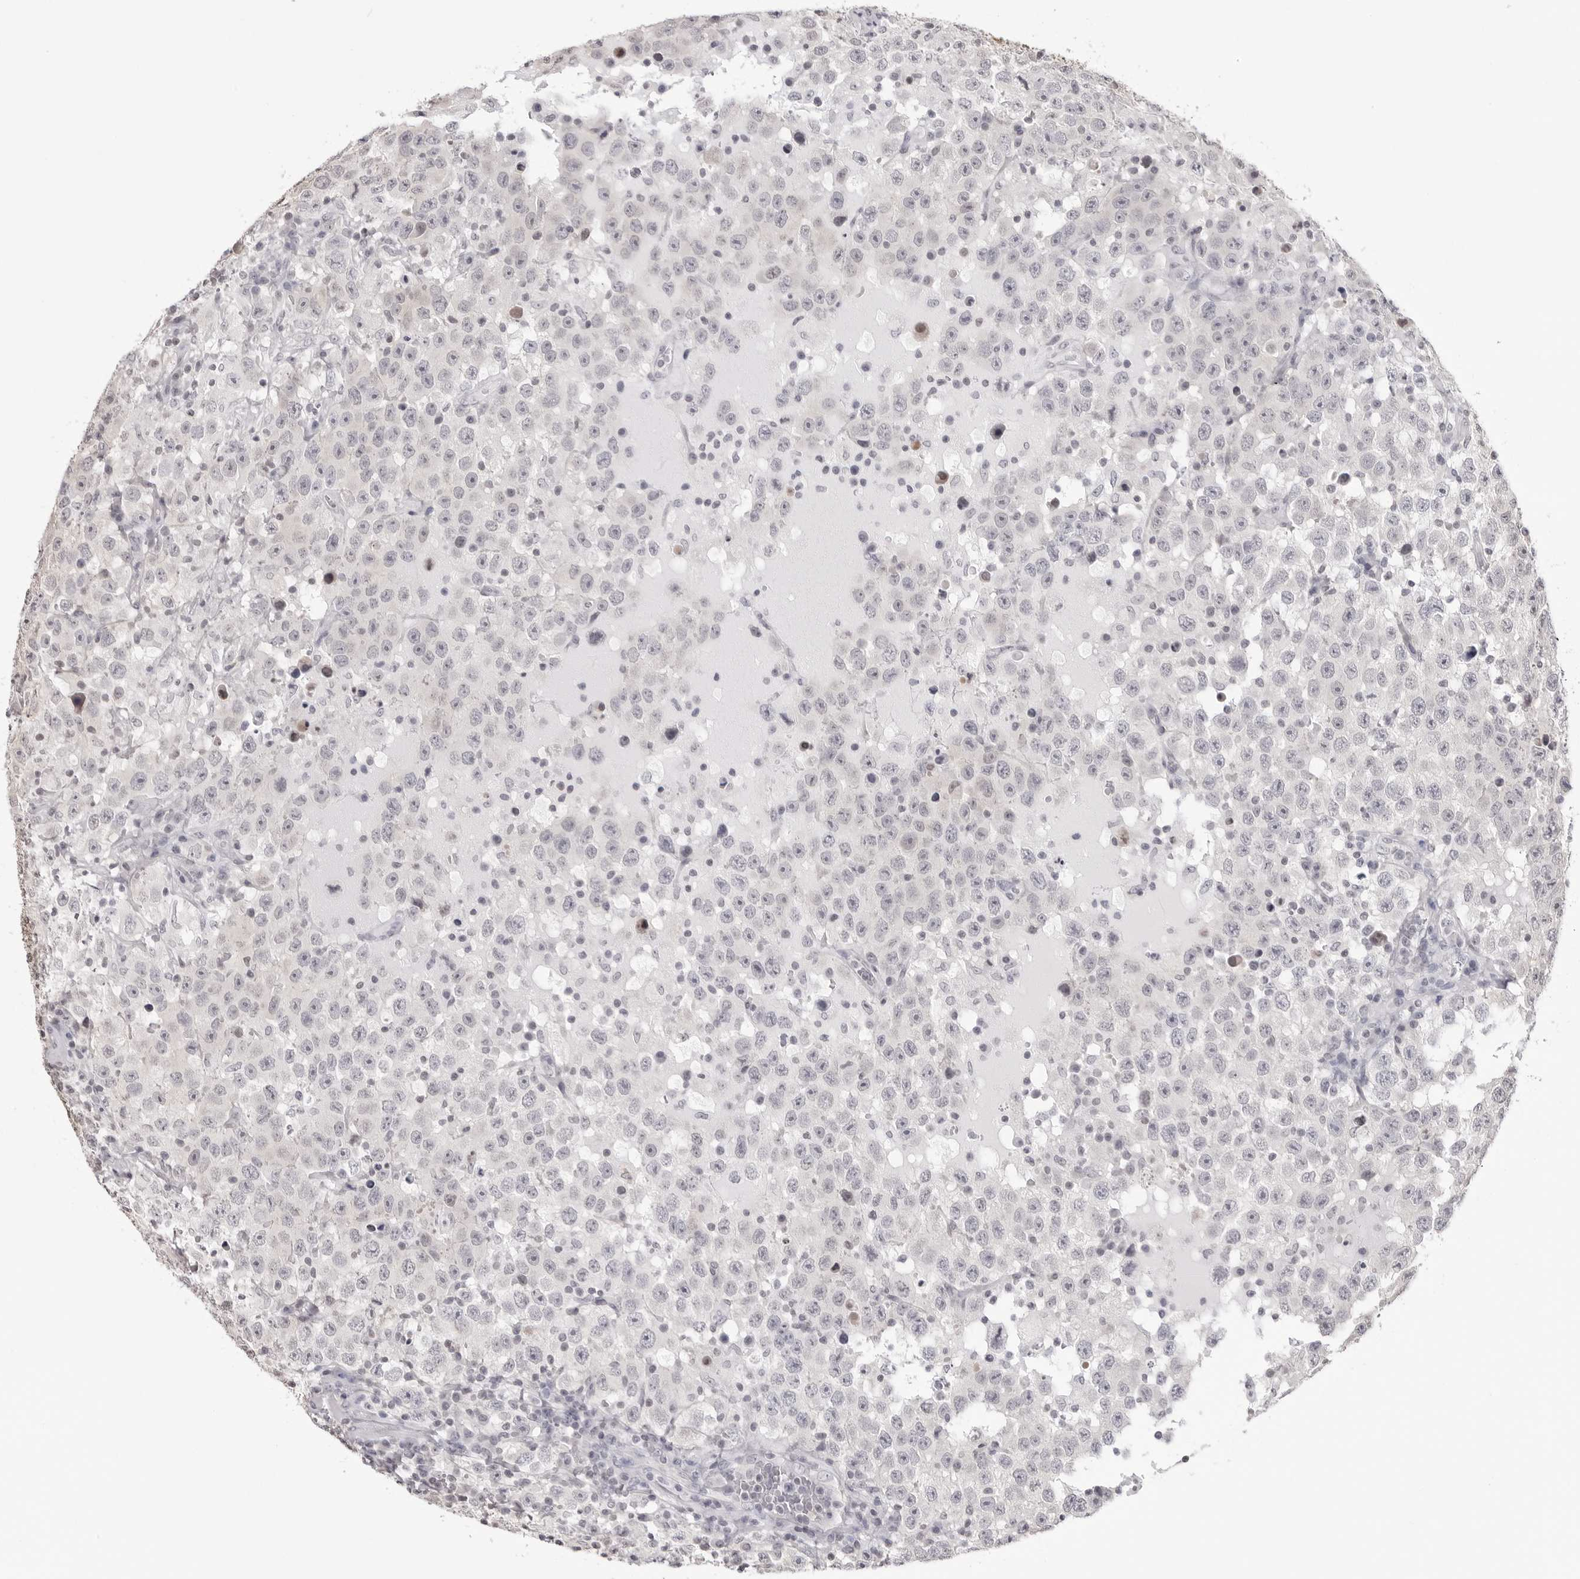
{"staining": {"intensity": "negative", "quantity": "none", "location": "none"}, "tissue": "testis cancer", "cell_type": "Tumor cells", "image_type": "cancer", "snomed": [{"axis": "morphology", "description": "Seminoma, NOS"}, {"axis": "topography", "description": "Testis"}], "caption": "Immunohistochemistry (IHC) micrograph of neoplastic tissue: seminoma (testis) stained with DAB demonstrates no significant protein positivity in tumor cells.", "gene": "YWHAG", "patient": {"sex": "male", "age": 41}}